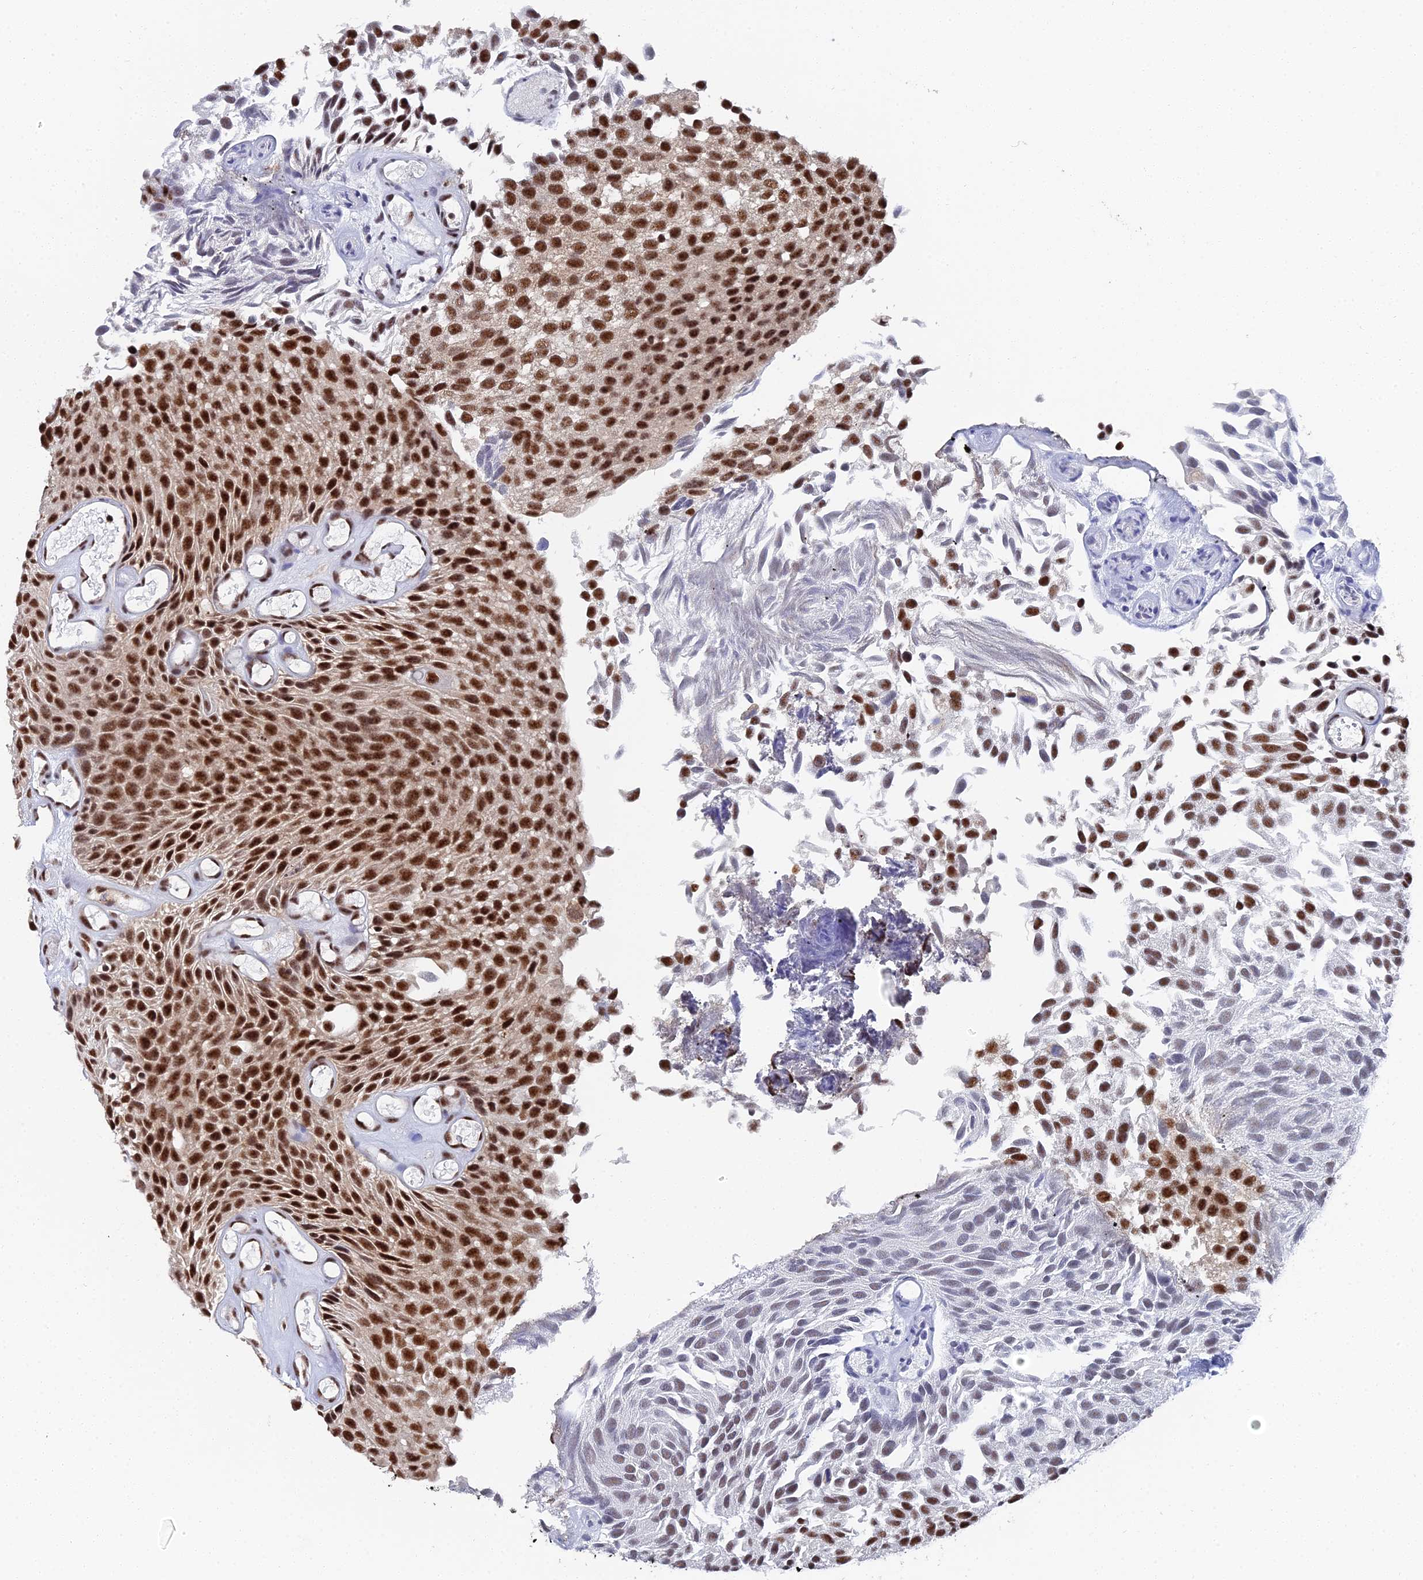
{"staining": {"intensity": "strong", "quantity": ">75%", "location": "nuclear"}, "tissue": "urothelial cancer", "cell_type": "Tumor cells", "image_type": "cancer", "snomed": [{"axis": "morphology", "description": "Urothelial carcinoma, Low grade"}, {"axis": "topography", "description": "Urinary bladder"}], "caption": "The micrograph shows staining of urothelial cancer, revealing strong nuclear protein positivity (brown color) within tumor cells. The protein of interest is shown in brown color, while the nuclei are stained blue.", "gene": "MAGOHB", "patient": {"sex": "male", "age": 89}}